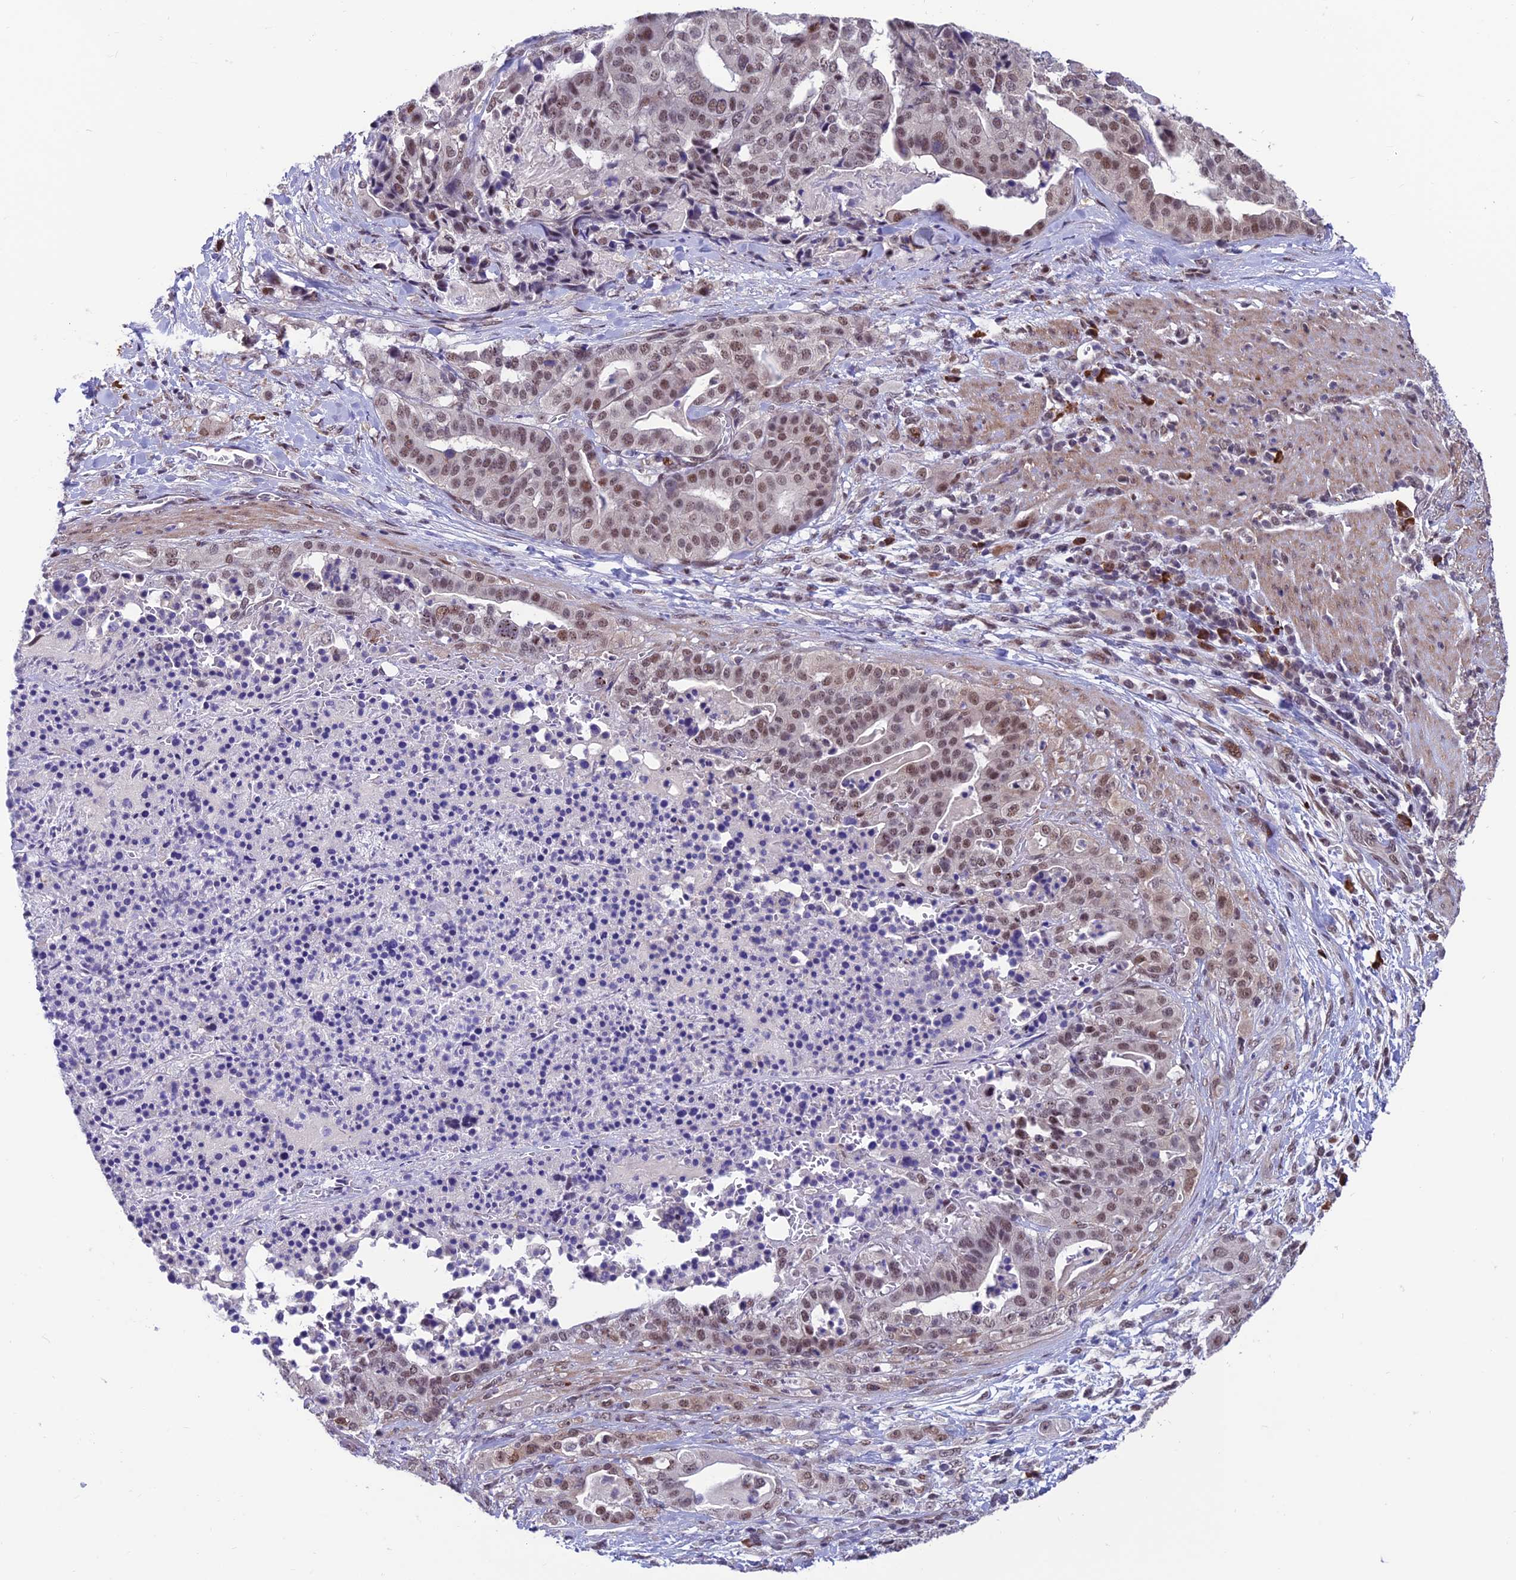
{"staining": {"intensity": "weak", "quantity": "25%-75%", "location": "nuclear"}, "tissue": "stomach cancer", "cell_type": "Tumor cells", "image_type": "cancer", "snomed": [{"axis": "morphology", "description": "Adenocarcinoma, NOS"}, {"axis": "topography", "description": "Stomach"}], "caption": "Adenocarcinoma (stomach) was stained to show a protein in brown. There is low levels of weak nuclear staining in approximately 25%-75% of tumor cells.", "gene": "KIAA1191", "patient": {"sex": "male", "age": 48}}